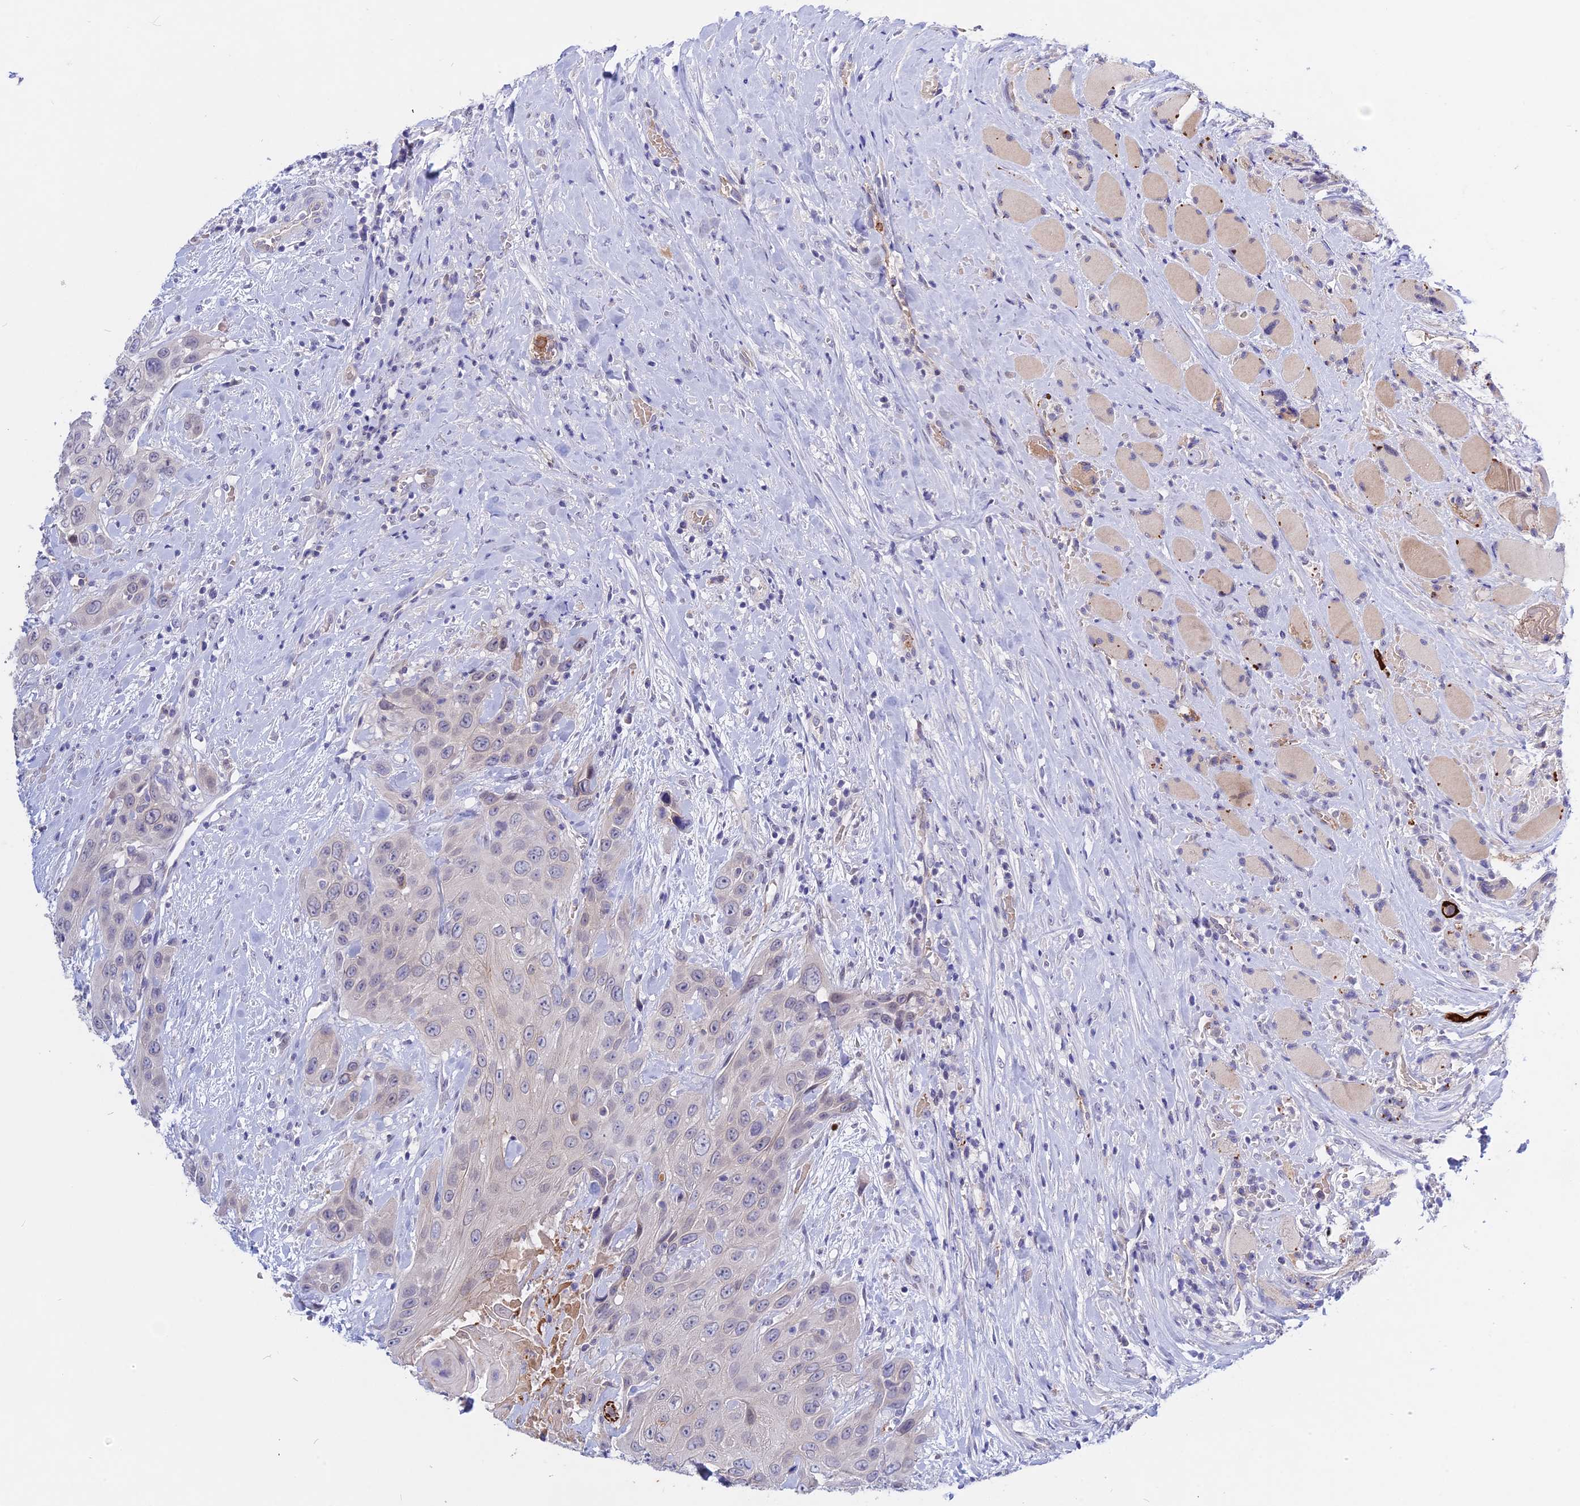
{"staining": {"intensity": "negative", "quantity": "none", "location": "none"}, "tissue": "head and neck cancer", "cell_type": "Tumor cells", "image_type": "cancer", "snomed": [{"axis": "morphology", "description": "Squamous cell carcinoma, NOS"}, {"axis": "topography", "description": "Head-Neck"}], "caption": "This micrograph is of head and neck cancer stained with IHC to label a protein in brown with the nuclei are counter-stained blue. There is no expression in tumor cells.", "gene": "GK5", "patient": {"sex": "male", "age": 81}}